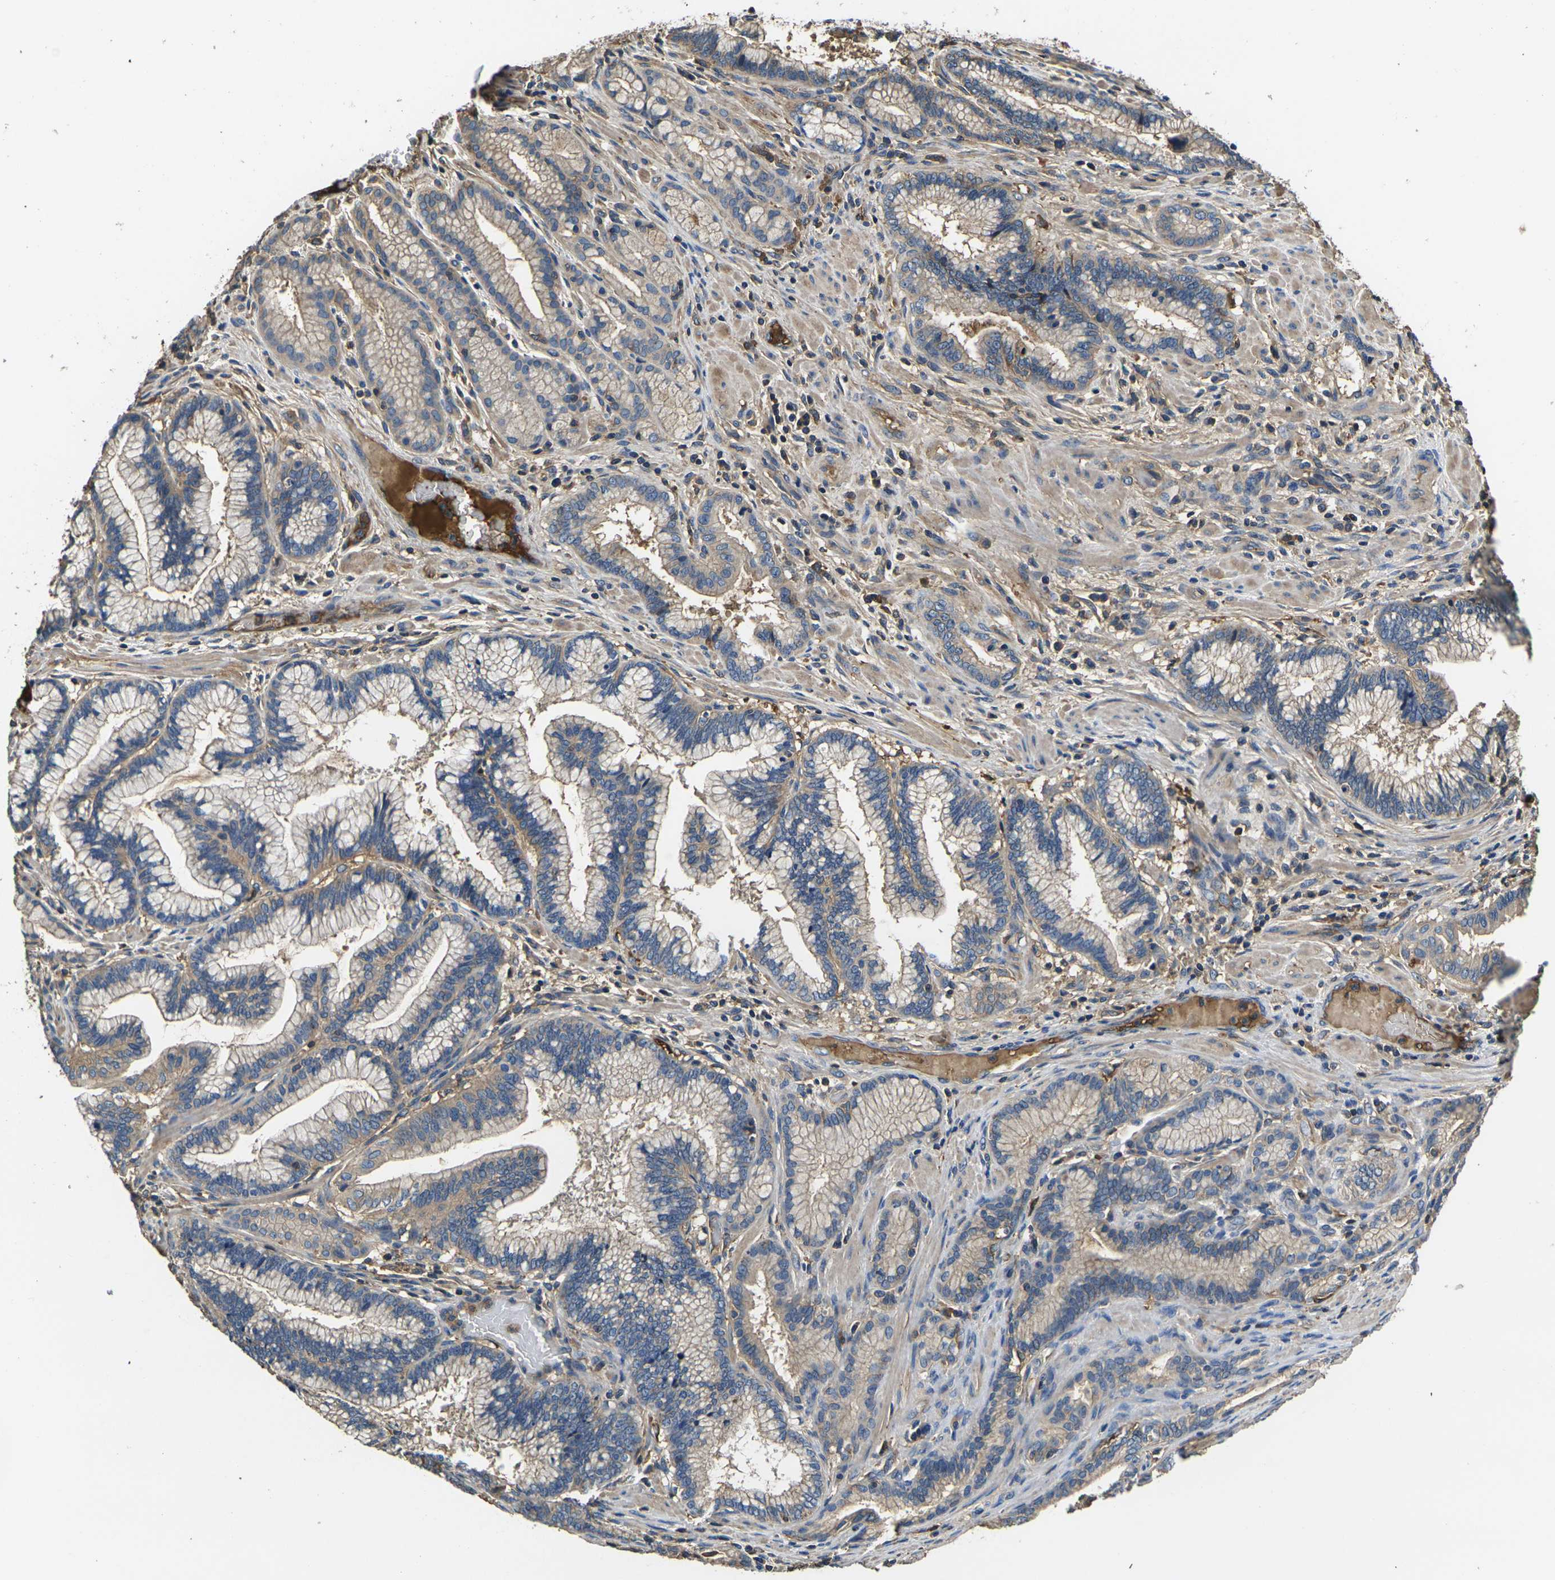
{"staining": {"intensity": "weak", "quantity": "25%-75%", "location": "cytoplasmic/membranous"}, "tissue": "pancreatic cancer", "cell_type": "Tumor cells", "image_type": "cancer", "snomed": [{"axis": "morphology", "description": "Adenocarcinoma, NOS"}, {"axis": "topography", "description": "Pancreas"}], "caption": "IHC (DAB (3,3'-diaminobenzidine)) staining of human pancreatic cancer (adenocarcinoma) demonstrates weak cytoplasmic/membranous protein positivity in about 25%-75% of tumor cells.", "gene": "HSPG2", "patient": {"sex": "female", "age": 64}}